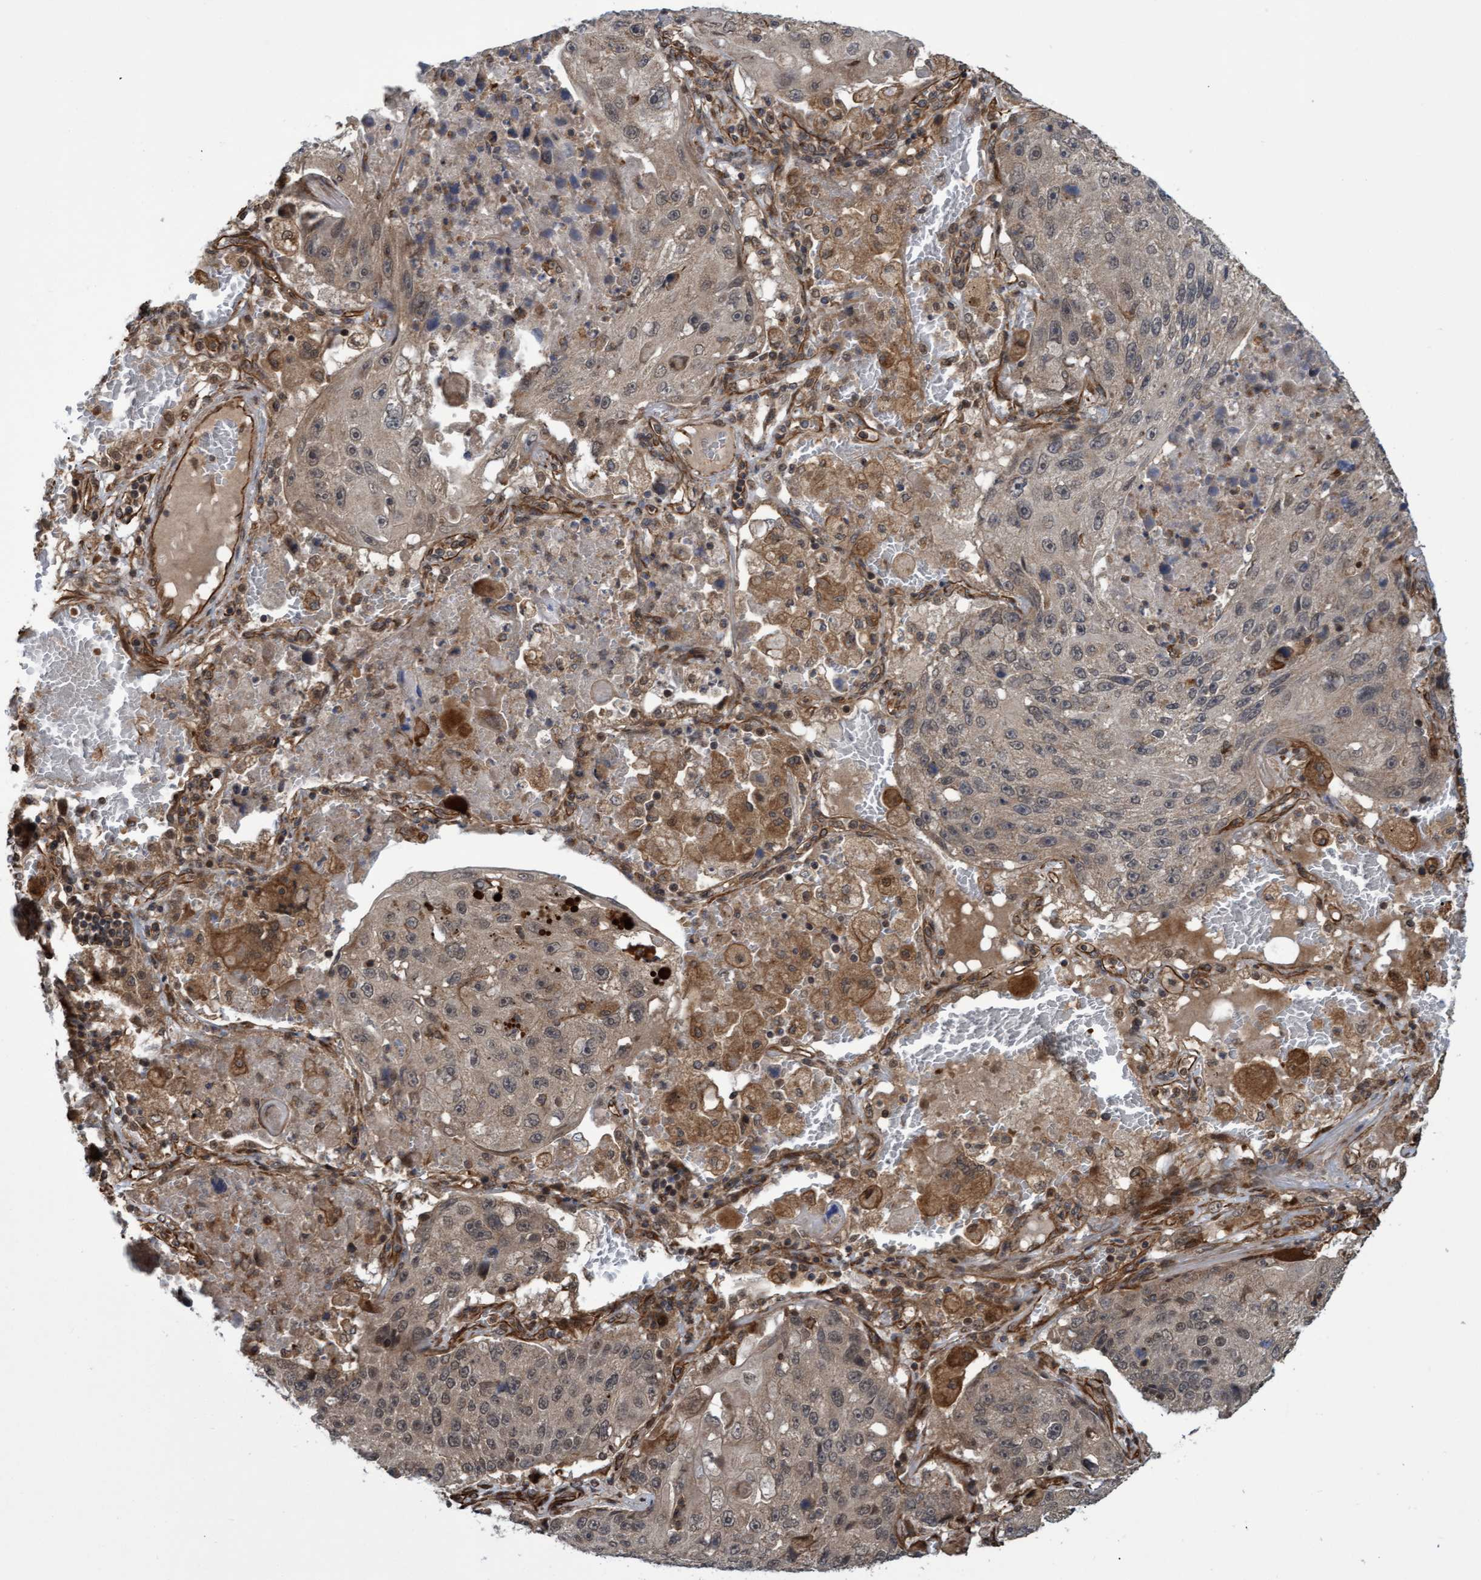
{"staining": {"intensity": "weak", "quantity": ">75%", "location": "cytoplasmic/membranous"}, "tissue": "lung cancer", "cell_type": "Tumor cells", "image_type": "cancer", "snomed": [{"axis": "morphology", "description": "Squamous cell carcinoma, NOS"}, {"axis": "topography", "description": "Lung"}], "caption": "Human lung squamous cell carcinoma stained with a protein marker exhibits weak staining in tumor cells.", "gene": "TNFRSF10B", "patient": {"sex": "male", "age": 61}}